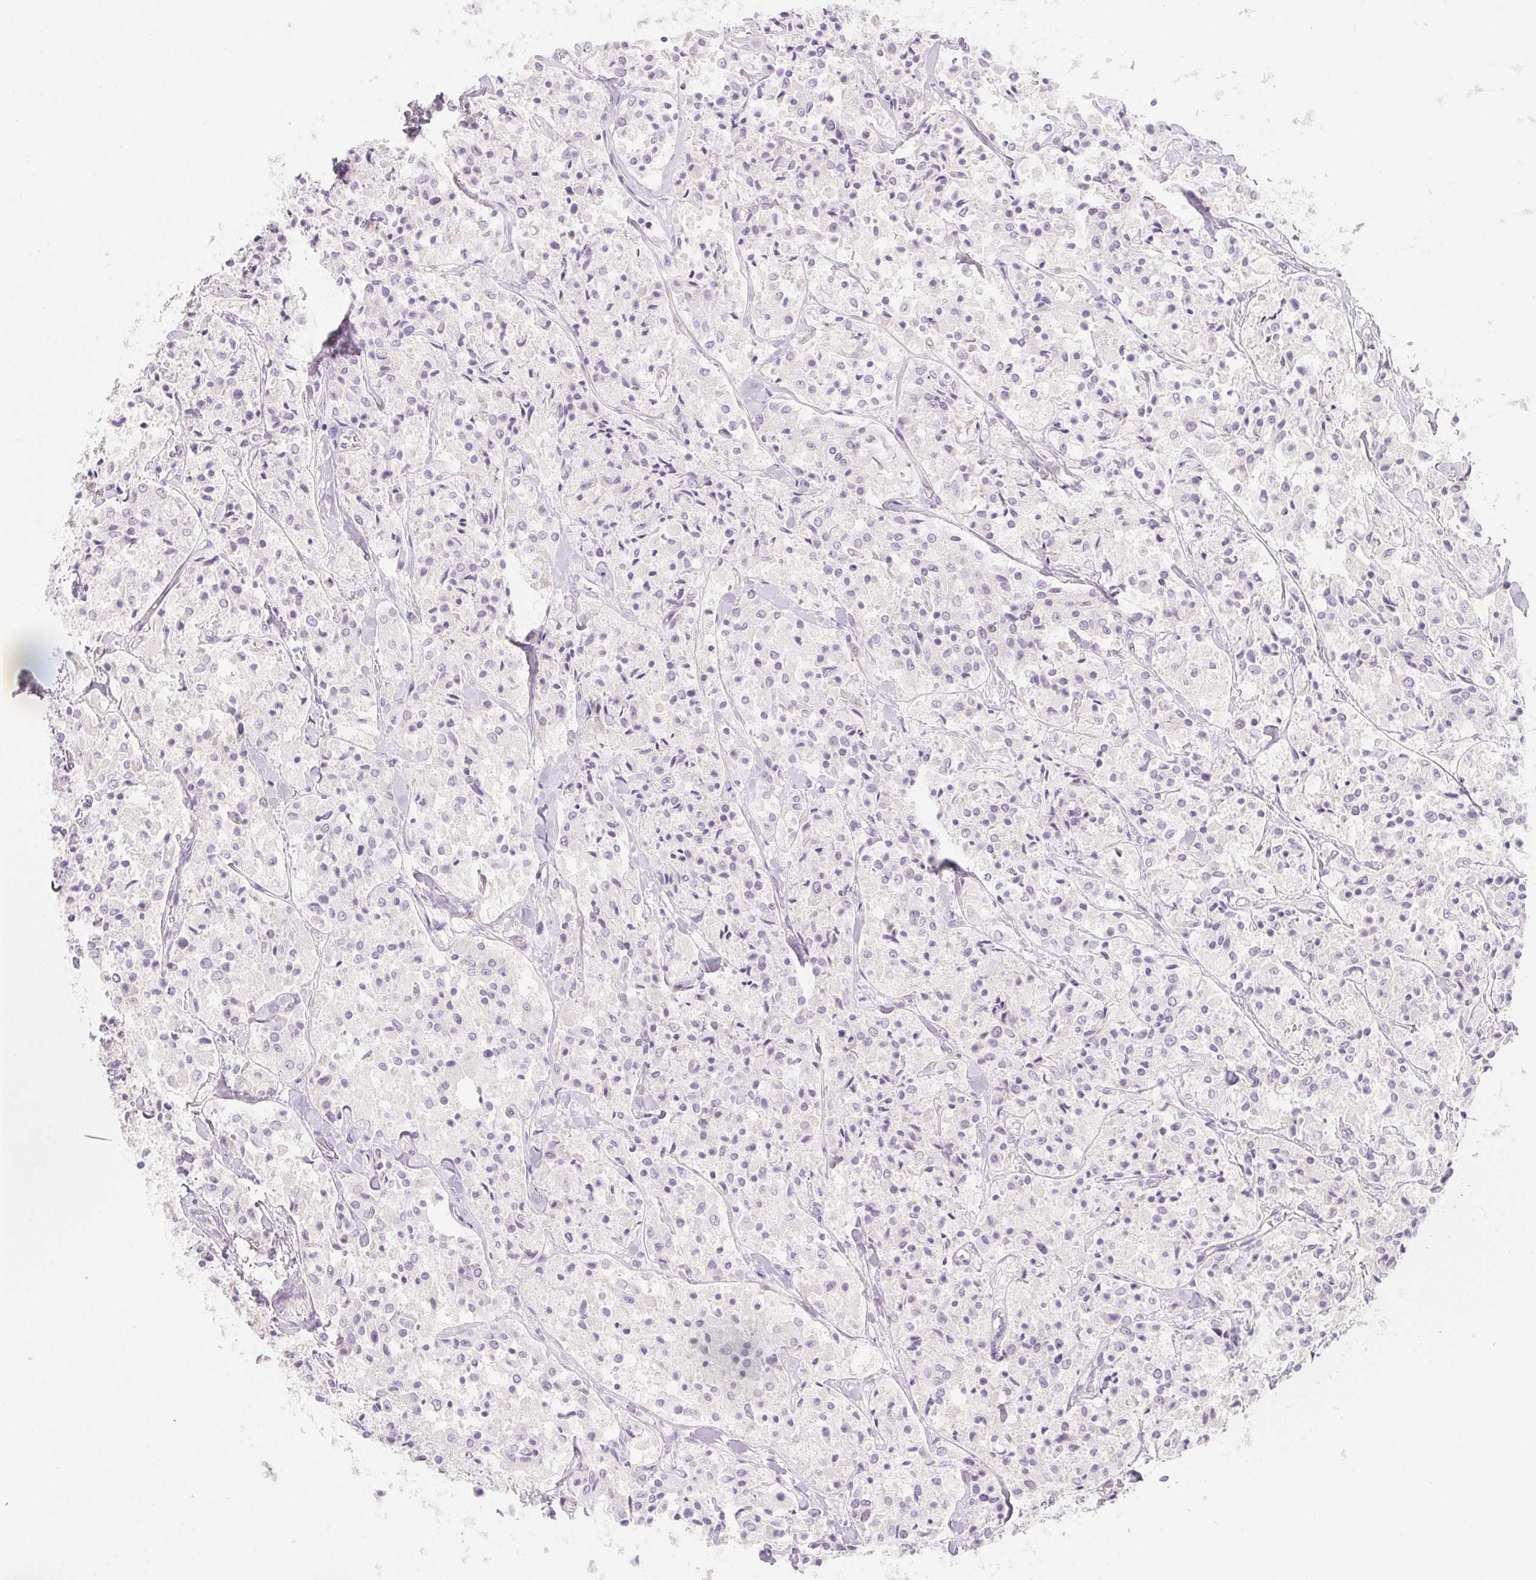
{"staining": {"intensity": "negative", "quantity": "none", "location": "none"}, "tissue": "carcinoid", "cell_type": "Tumor cells", "image_type": "cancer", "snomed": [{"axis": "morphology", "description": "Carcinoid, malignant, NOS"}, {"axis": "topography", "description": "Lung"}], "caption": "Immunohistochemical staining of malignant carcinoid shows no significant expression in tumor cells.", "gene": "CTNND2", "patient": {"sex": "male", "age": 71}}